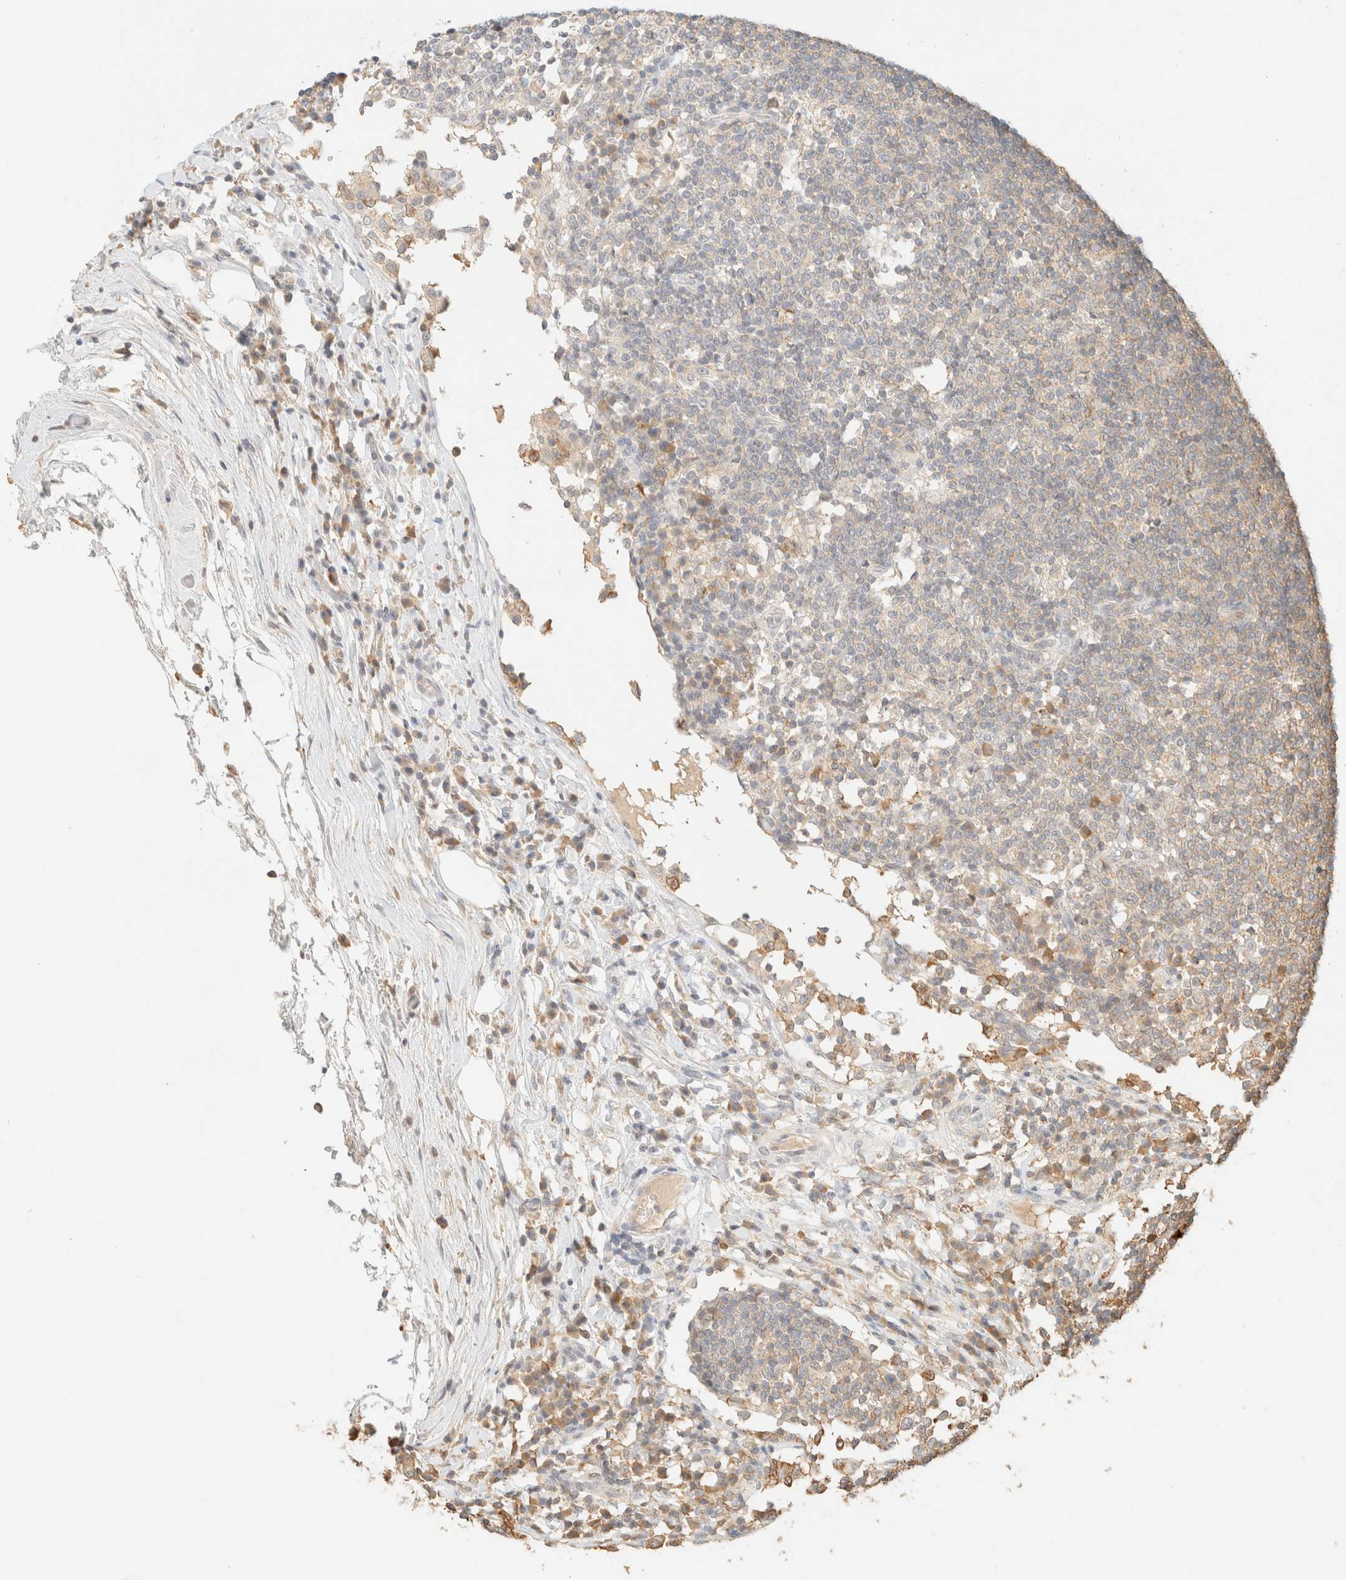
{"staining": {"intensity": "moderate", "quantity": "<25%", "location": "cytoplasmic/membranous"}, "tissue": "lymph node", "cell_type": "Germinal center cells", "image_type": "normal", "snomed": [{"axis": "morphology", "description": "Normal tissue, NOS"}, {"axis": "topography", "description": "Lymph node"}], "caption": "The immunohistochemical stain shows moderate cytoplasmic/membranous expression in germinal center cells of unremarkable lymph node. The staining is performed using DAB (3,3'-diaminobenzidine) brown chromogen to label protein expression. The nuclei are counter-stained blue using hematoxylin.", "gene": "TIMD4", "patient": {"sex": "female", "age": 53}}